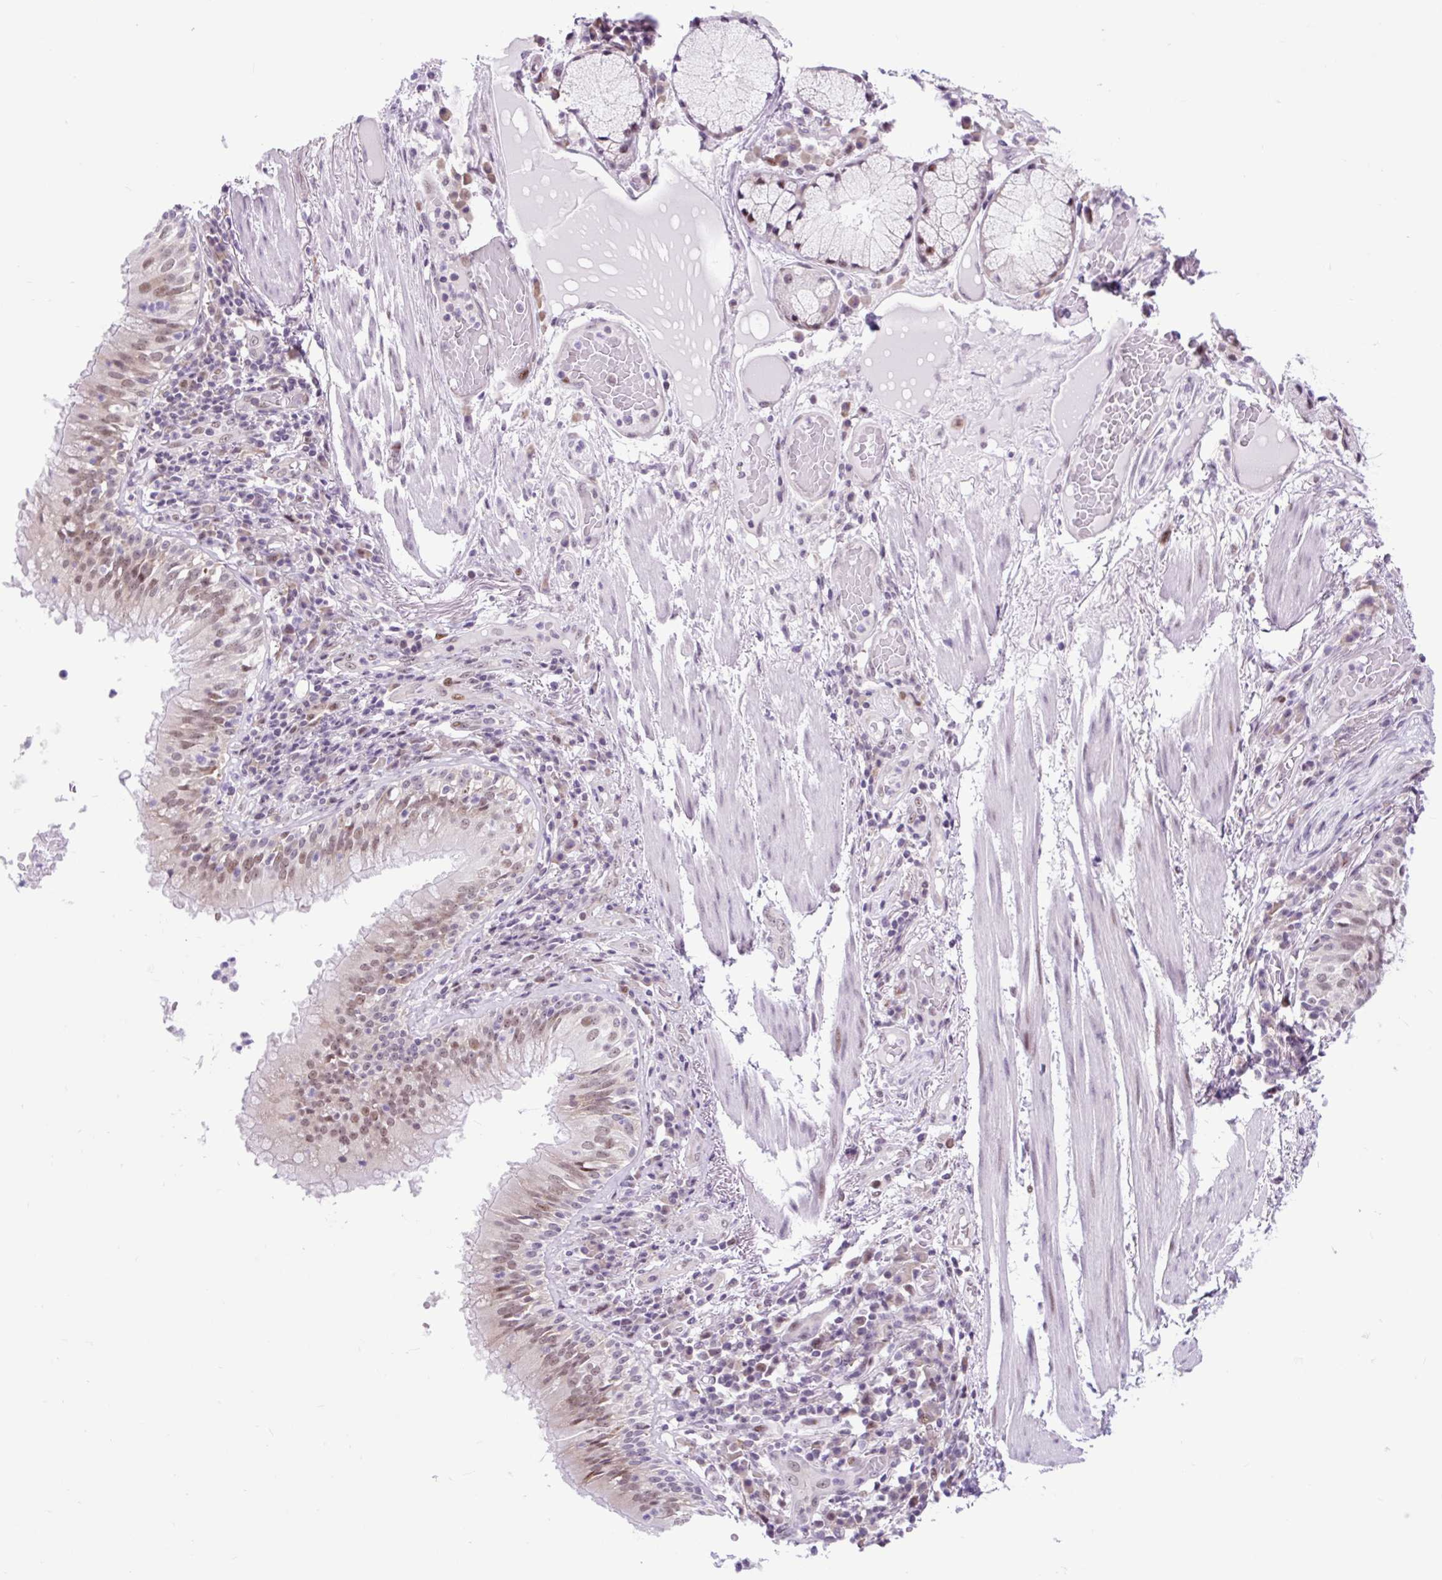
{"staining": {"intensity": "negative", "quantity": "none", "location": "none"}, "tissue": "adipose tissue", "cell_type": "Adipocytes", "image_type": "normal", "snomed": [{"axis": "morphology", "description": "Normal tissue, NOS"}, {"axis": "topography", "description": "Cartilage tissue"}, {"axis": "topography", "description": "Bronchus"}], "caption": "The IHC photomicrograph has no significant positivity in adipocytes of adipose tissue.", "gene": "CLK2", "patient": {"sex": "male", "age": 56}}